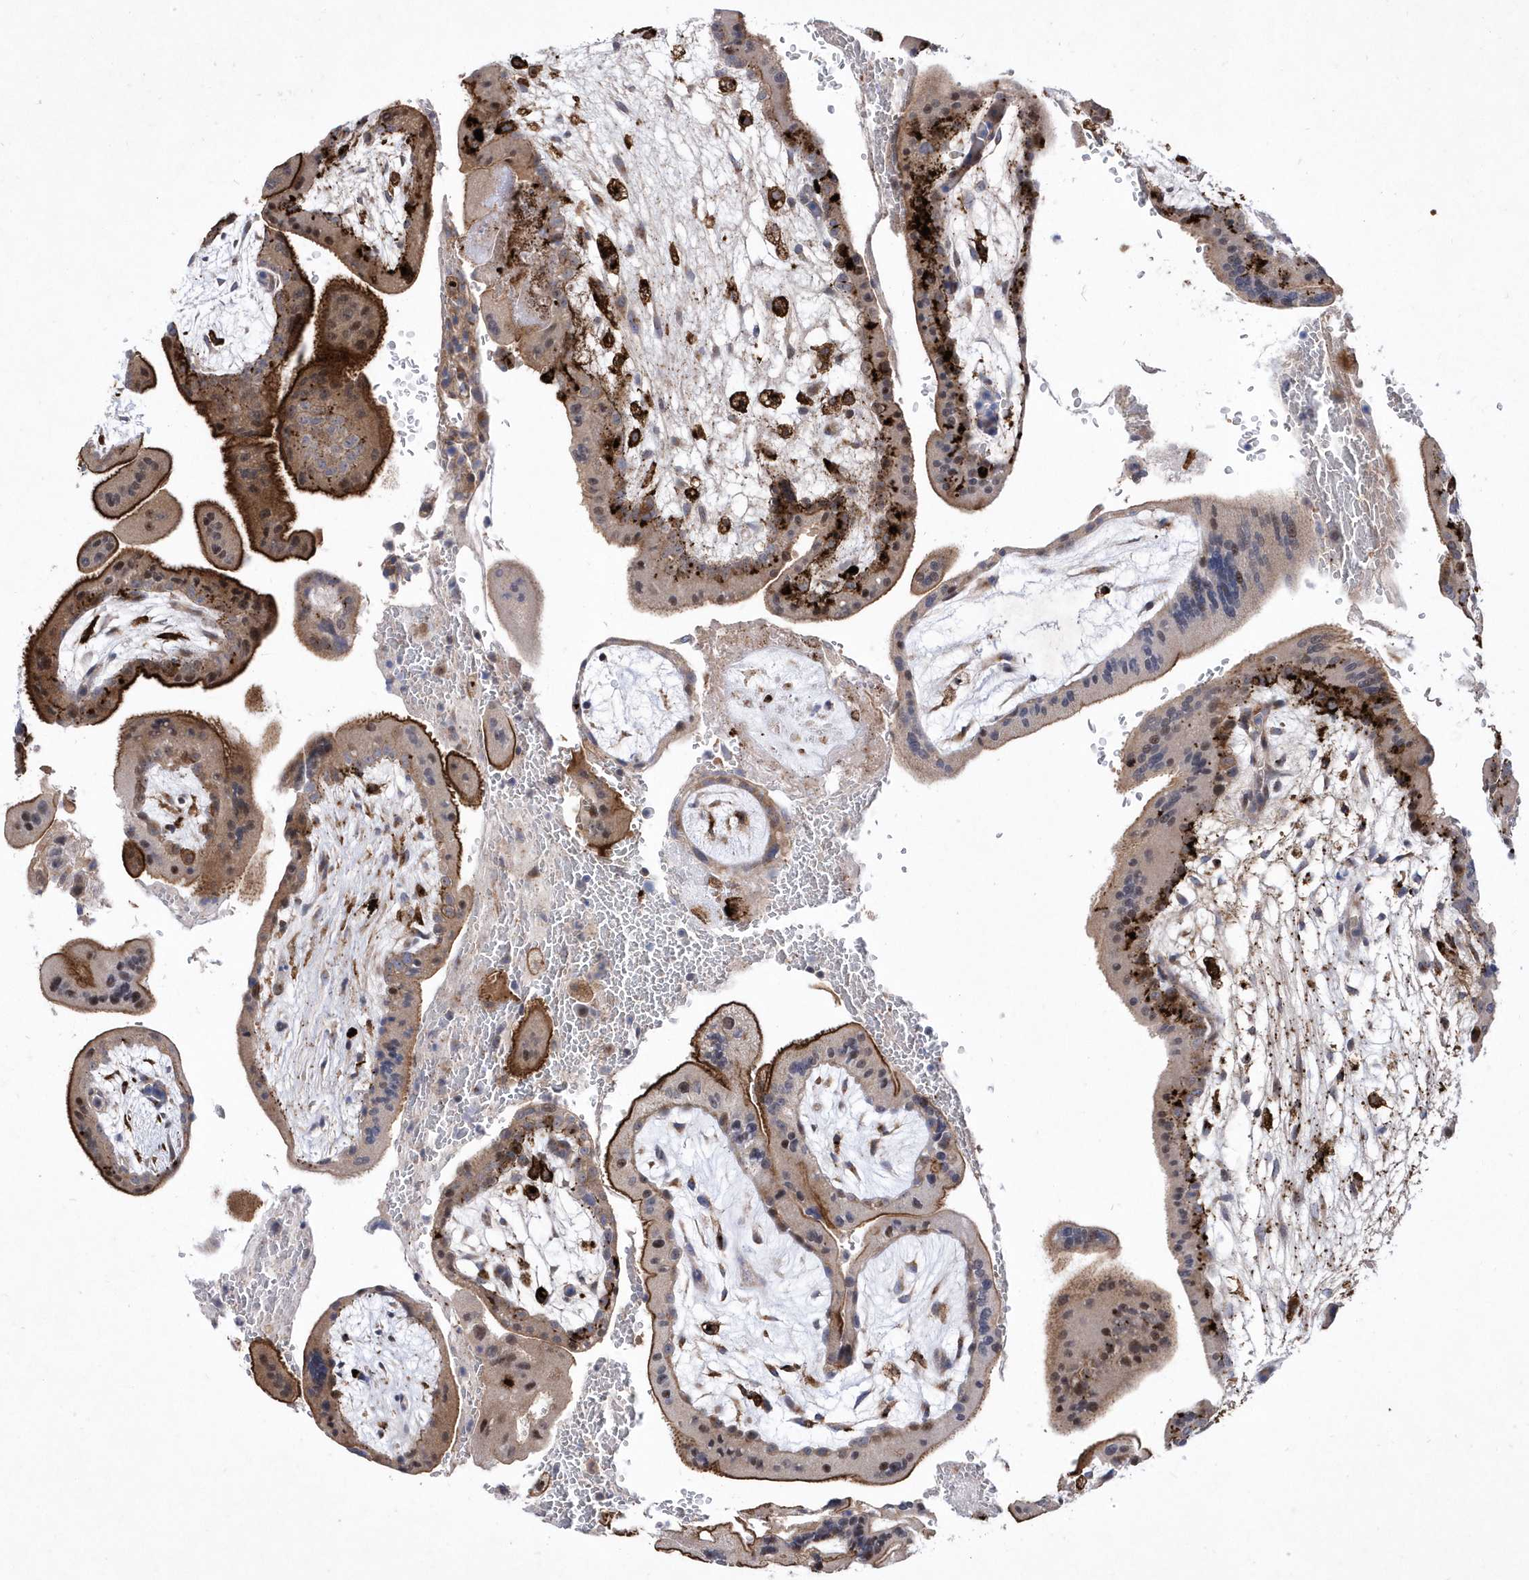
{"staining": {"intensity": "strong", "quantity": "25%-75%", "location": "cytoplasmic/membranous,nuclear"}, "tissue": "placenta", "cell_type": "Trophoblastic cells", "image_type": "normal", "snomed": [{"axis": "morphology", "description": "Normal tissue, NOS"}, {"axis": "topography", "description": "Placenta"}], "caption": "Immunohistochemistry (DAB) staining of unremarkable placenta shows strong cytoplasmic/membranous,nuclear protein positivity in about 25%-75% of trophoblastic cells.", "gene": "LONRF2", "patient": {"sex": "female", "age": 35}}